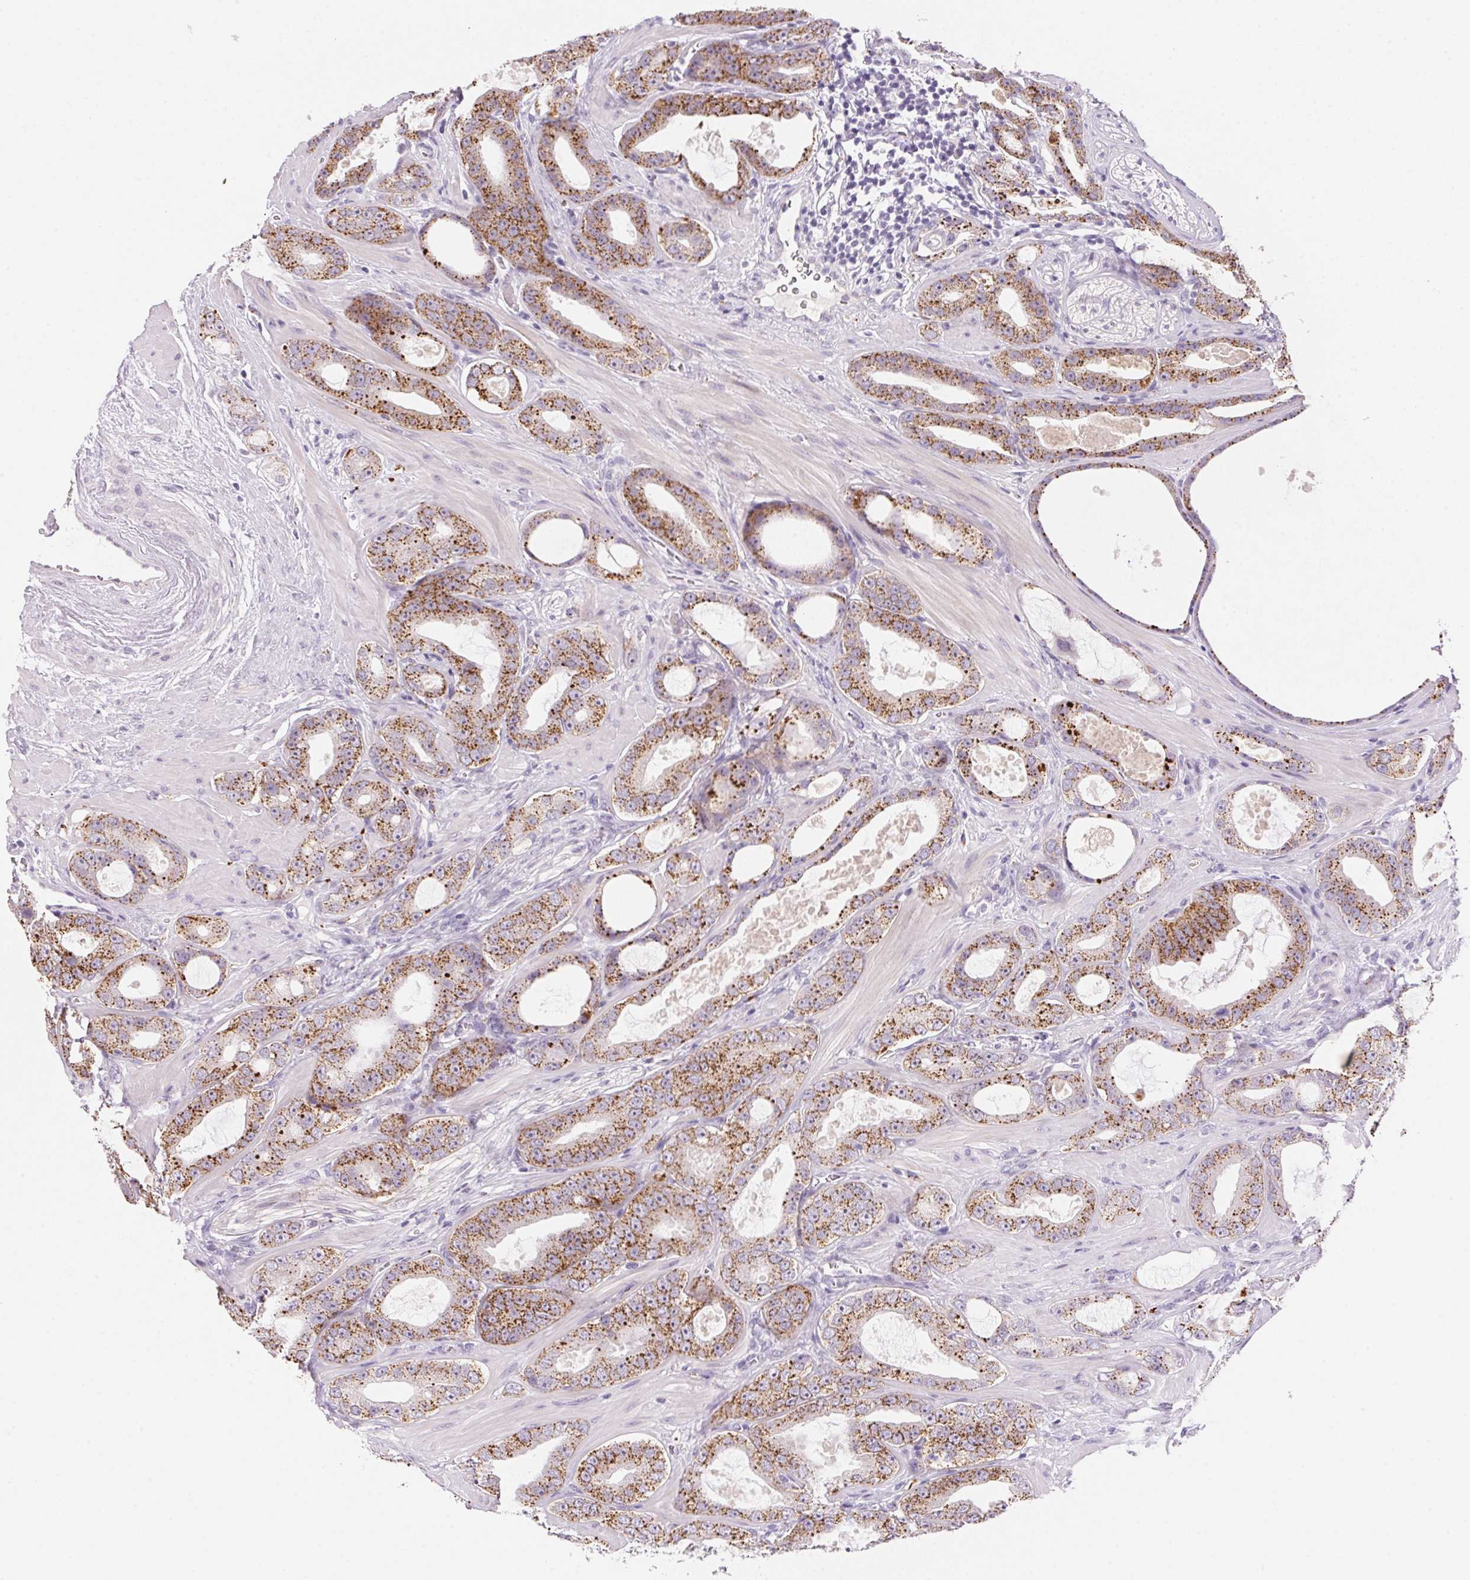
{"staining": {"intensity": "strong", "quantity": ">75%", "location": "cytoplasmic/membranous"}, "tissue": "prostate cancer", "cell_type": "Tumor cells", "image_type": "cancer", "snomed": [{"axis": "morphology", "description": "Adenocarcinoma, High grade"}, {"axis": "topography", "description": "Prostate"}], "caption": "Immunohistochemical staining of prostate cancer (high-grade adenocarcinoma) shows high levels of strong cytoplasmic/membranous protein expression in about >75% of tumor cells.", "gene": "TEKT1", "patient": {"sex": "male", "age": 65}}